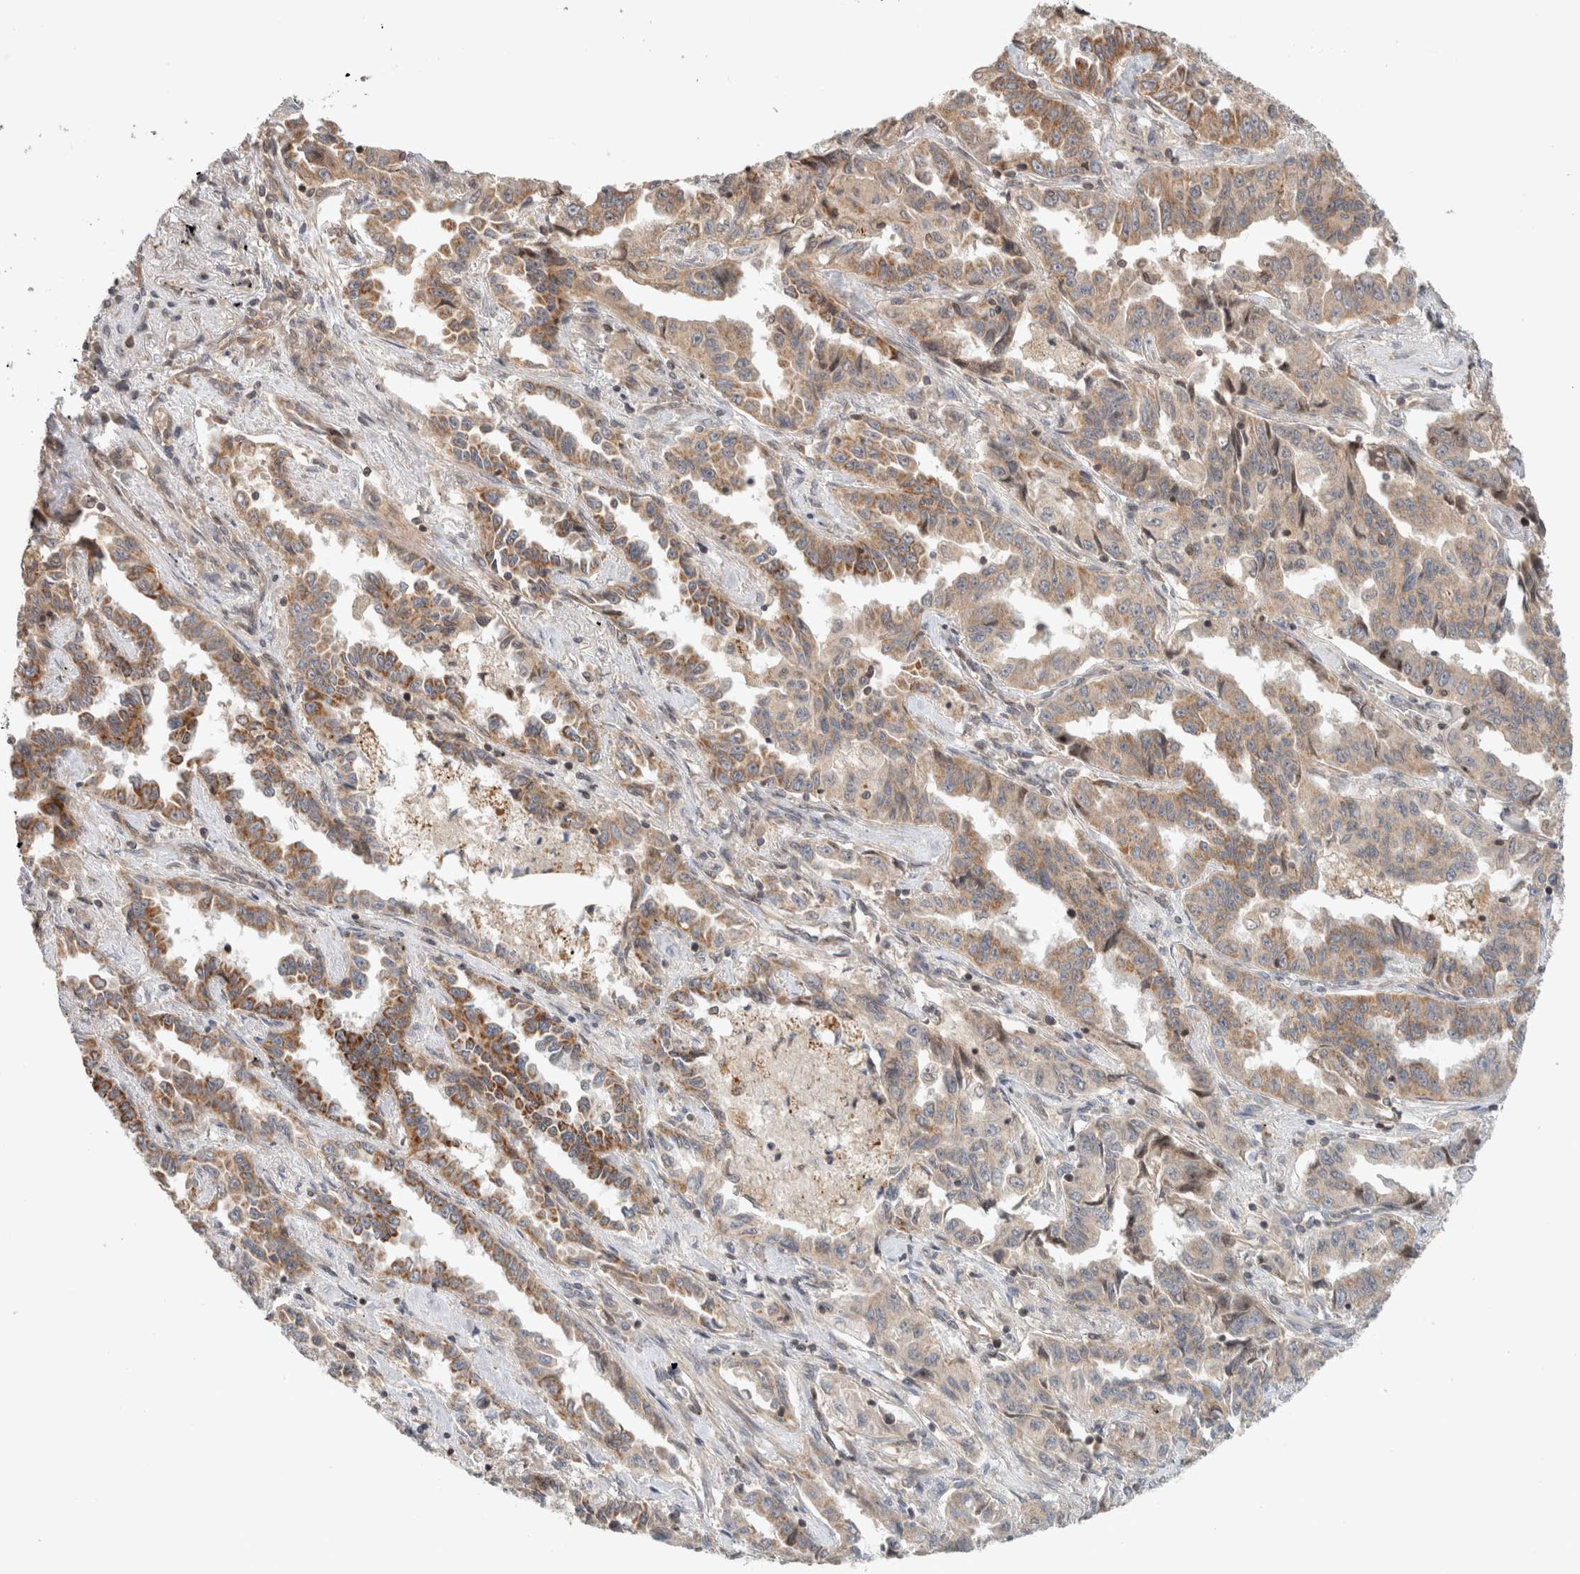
{"staining": {"intensity": "moderate", "quantity": ">75%", "location": "cytoplasmic/membranous"}, "tissue": "lung cancer", "cell_type": "Tumor cells", "image_type": "cancer", "snomed": [{"axis": "morphology", "description": "Adenocarcinoma, NOS"}, {"axis": "topography", "description": "Lung"}], "caption": "Tumor cells show medium levels of moderate cytoplasmic/membranous staining in about >75% of cells in lung cancer (adenocarcinoma).", "gene": "CAAP1", "patient": {"sex": "female", "age": 51}}